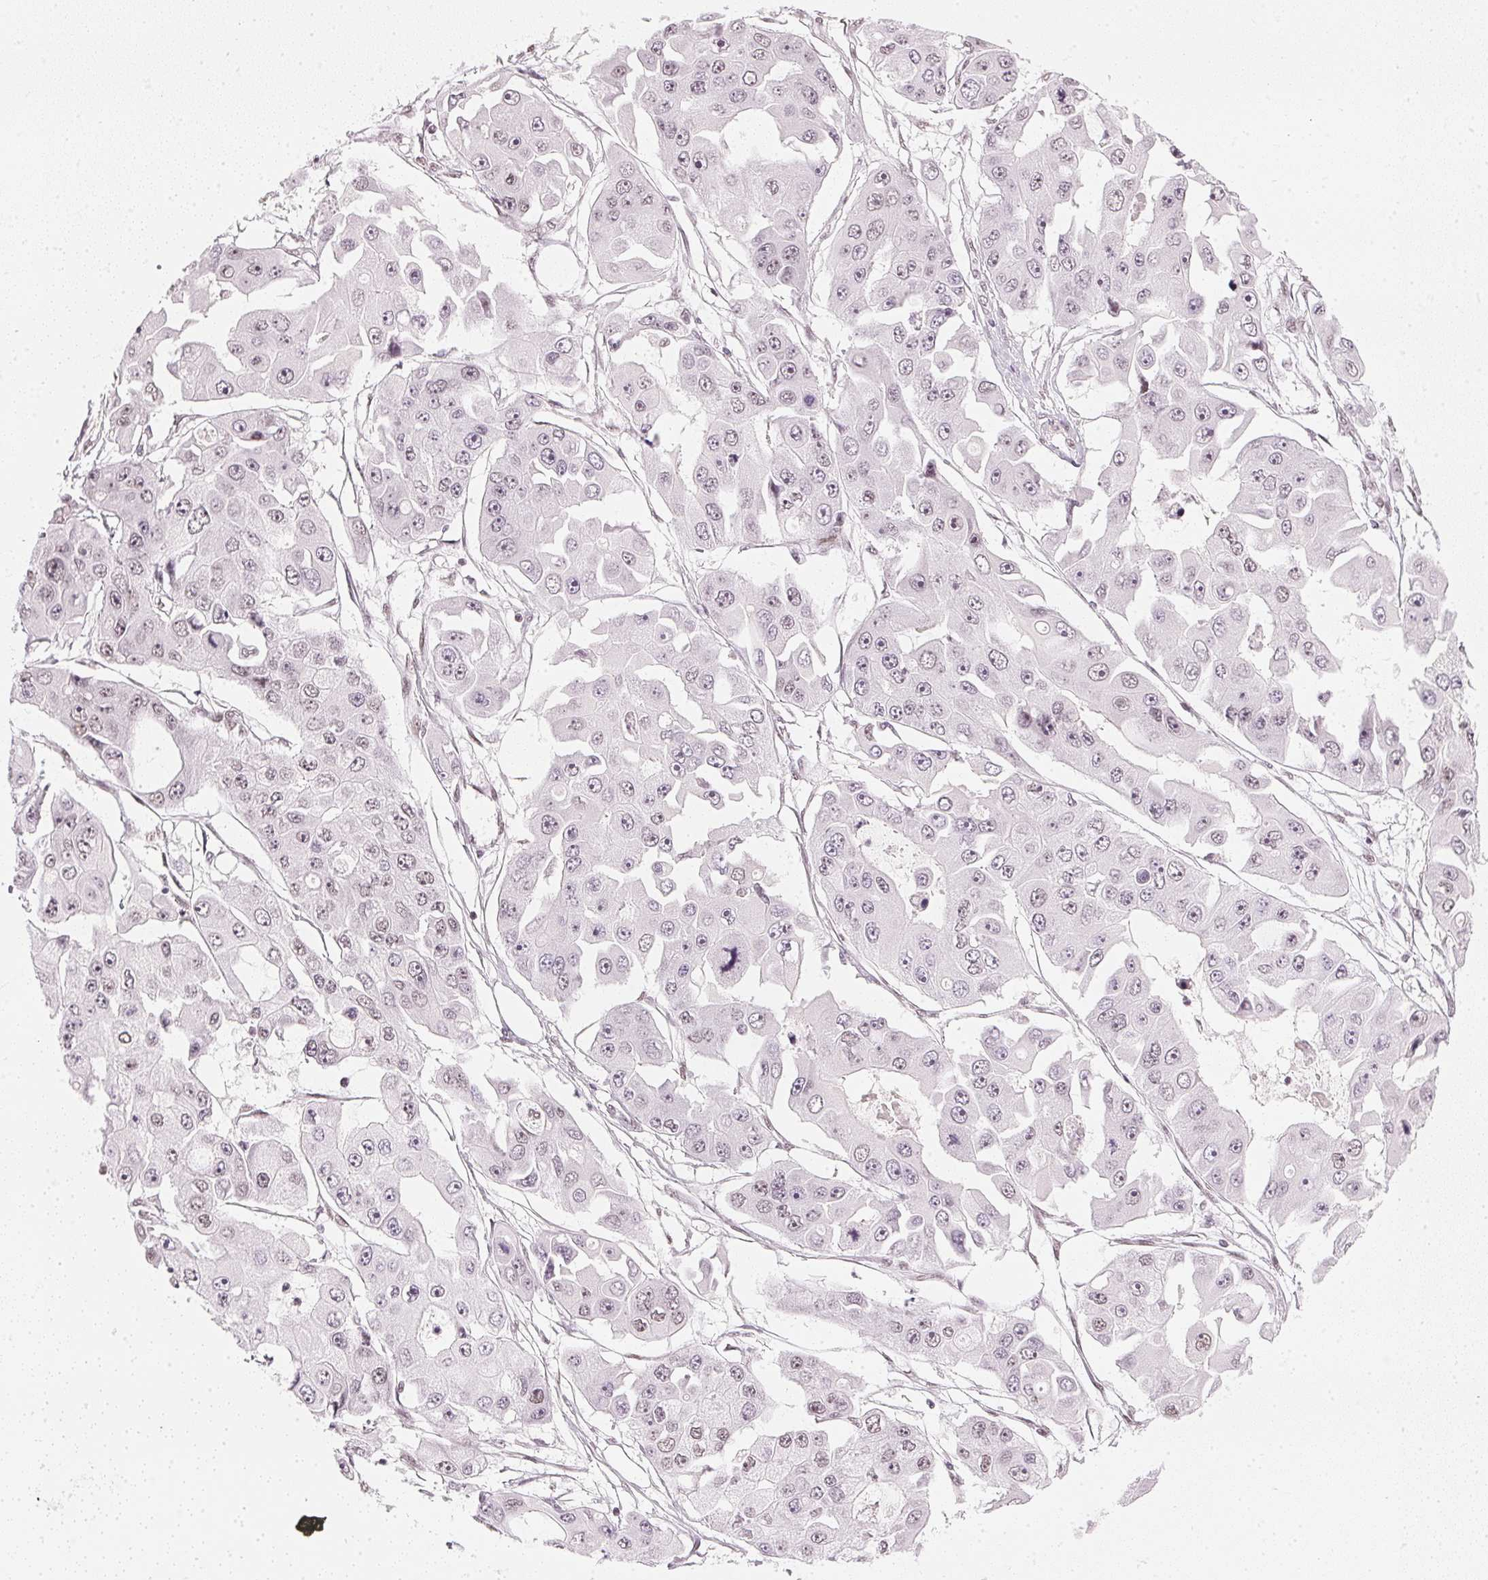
{"staining": {"intensity": "weak", "quantity": "<25%", "location": "nuclear"}, "tissue": "ovarian cancer", "cell_type": "Tumor cells", "image_type": "cancer", "snomed": [{"axis": "morphology", "description": "Cystadenocarcinoma, serous, NOS"}, {"axis": "topography", "description": "Ovary"}], "caption": "Tumor cells are negative for brown protein staining in ovarian serous cystadenocarcinoma.", "gene": "DNAJC6", "patient": {"sex": "female", "age": 56}}